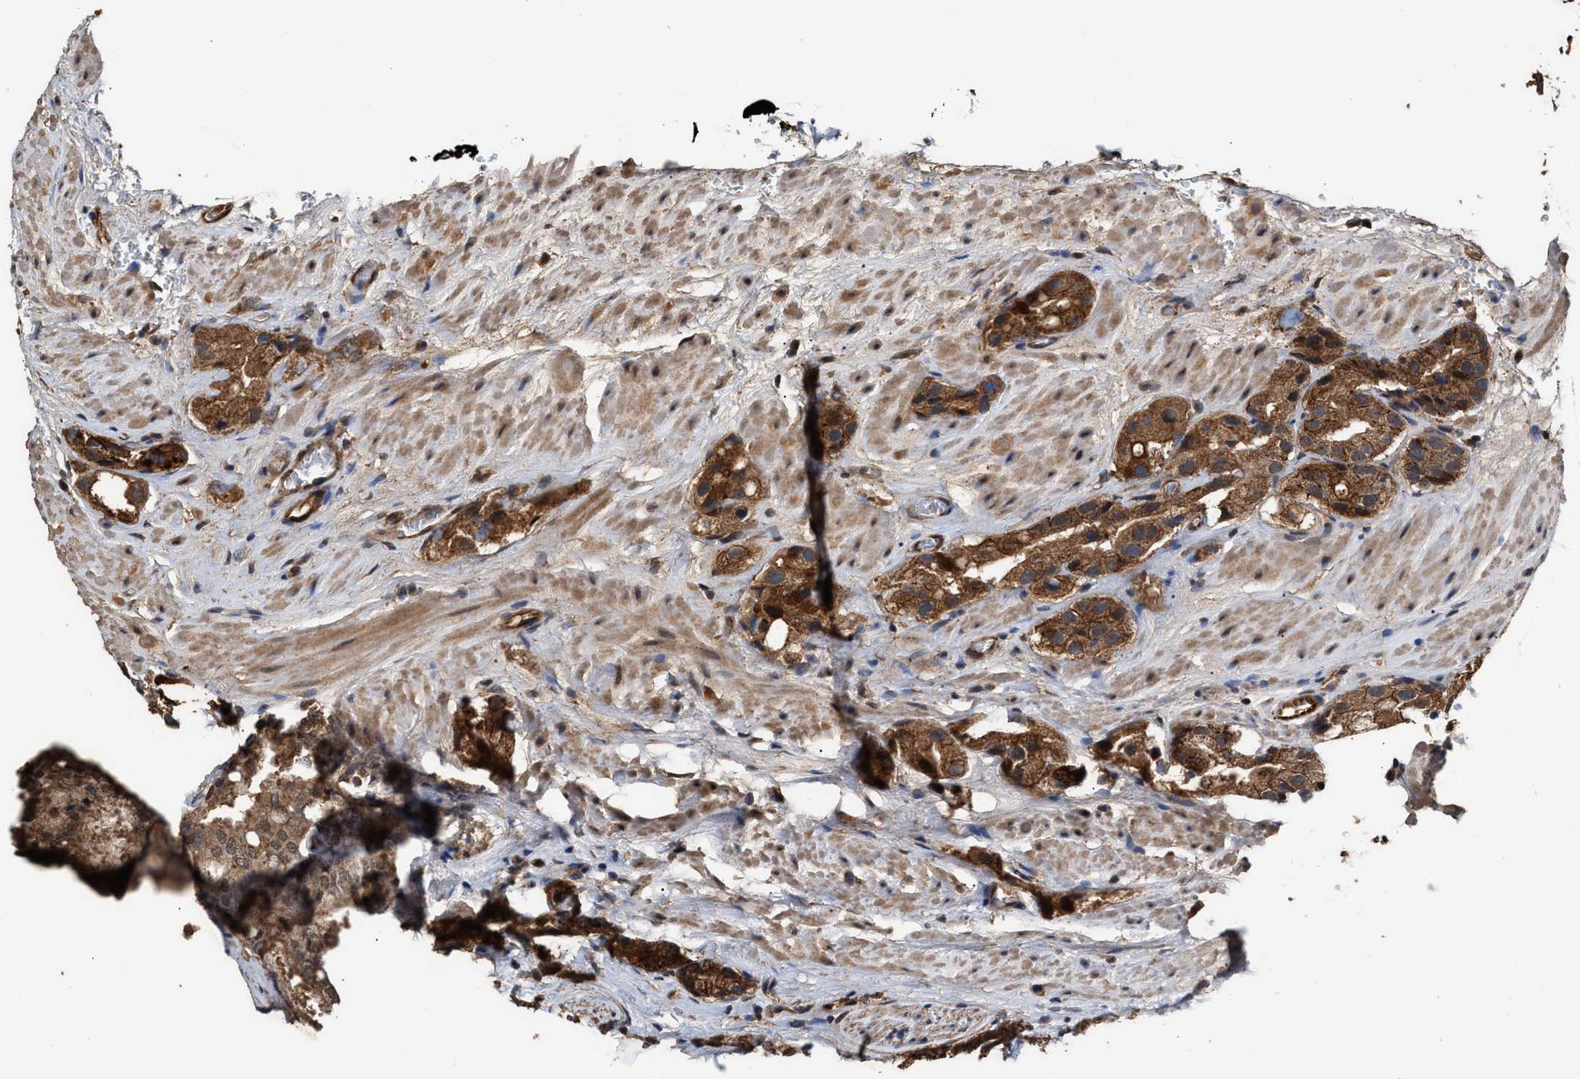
{"staining": {"intensity": "strong", "quantity": ">75%", "location": "cytoplasmic/membranous"}, "tissue": "prostate cancer", "cell_type": "Tumor cells", "image_type": "cancer", "snomed": [{"axis": "morphology", "description": "Adenocarcinoma, High grade"}, {"axis": "topography", "description": "Prostate"}], "caption": "Protein positivity by immunohistochemistry reveals strong cytoplasmic/membranous positivity in about >75% of tumor cells in prostate cancer (high-grade adenocarcinoma).", "gene": "ZNHIT6", "patient": {"sex": "male", "age": 63}}